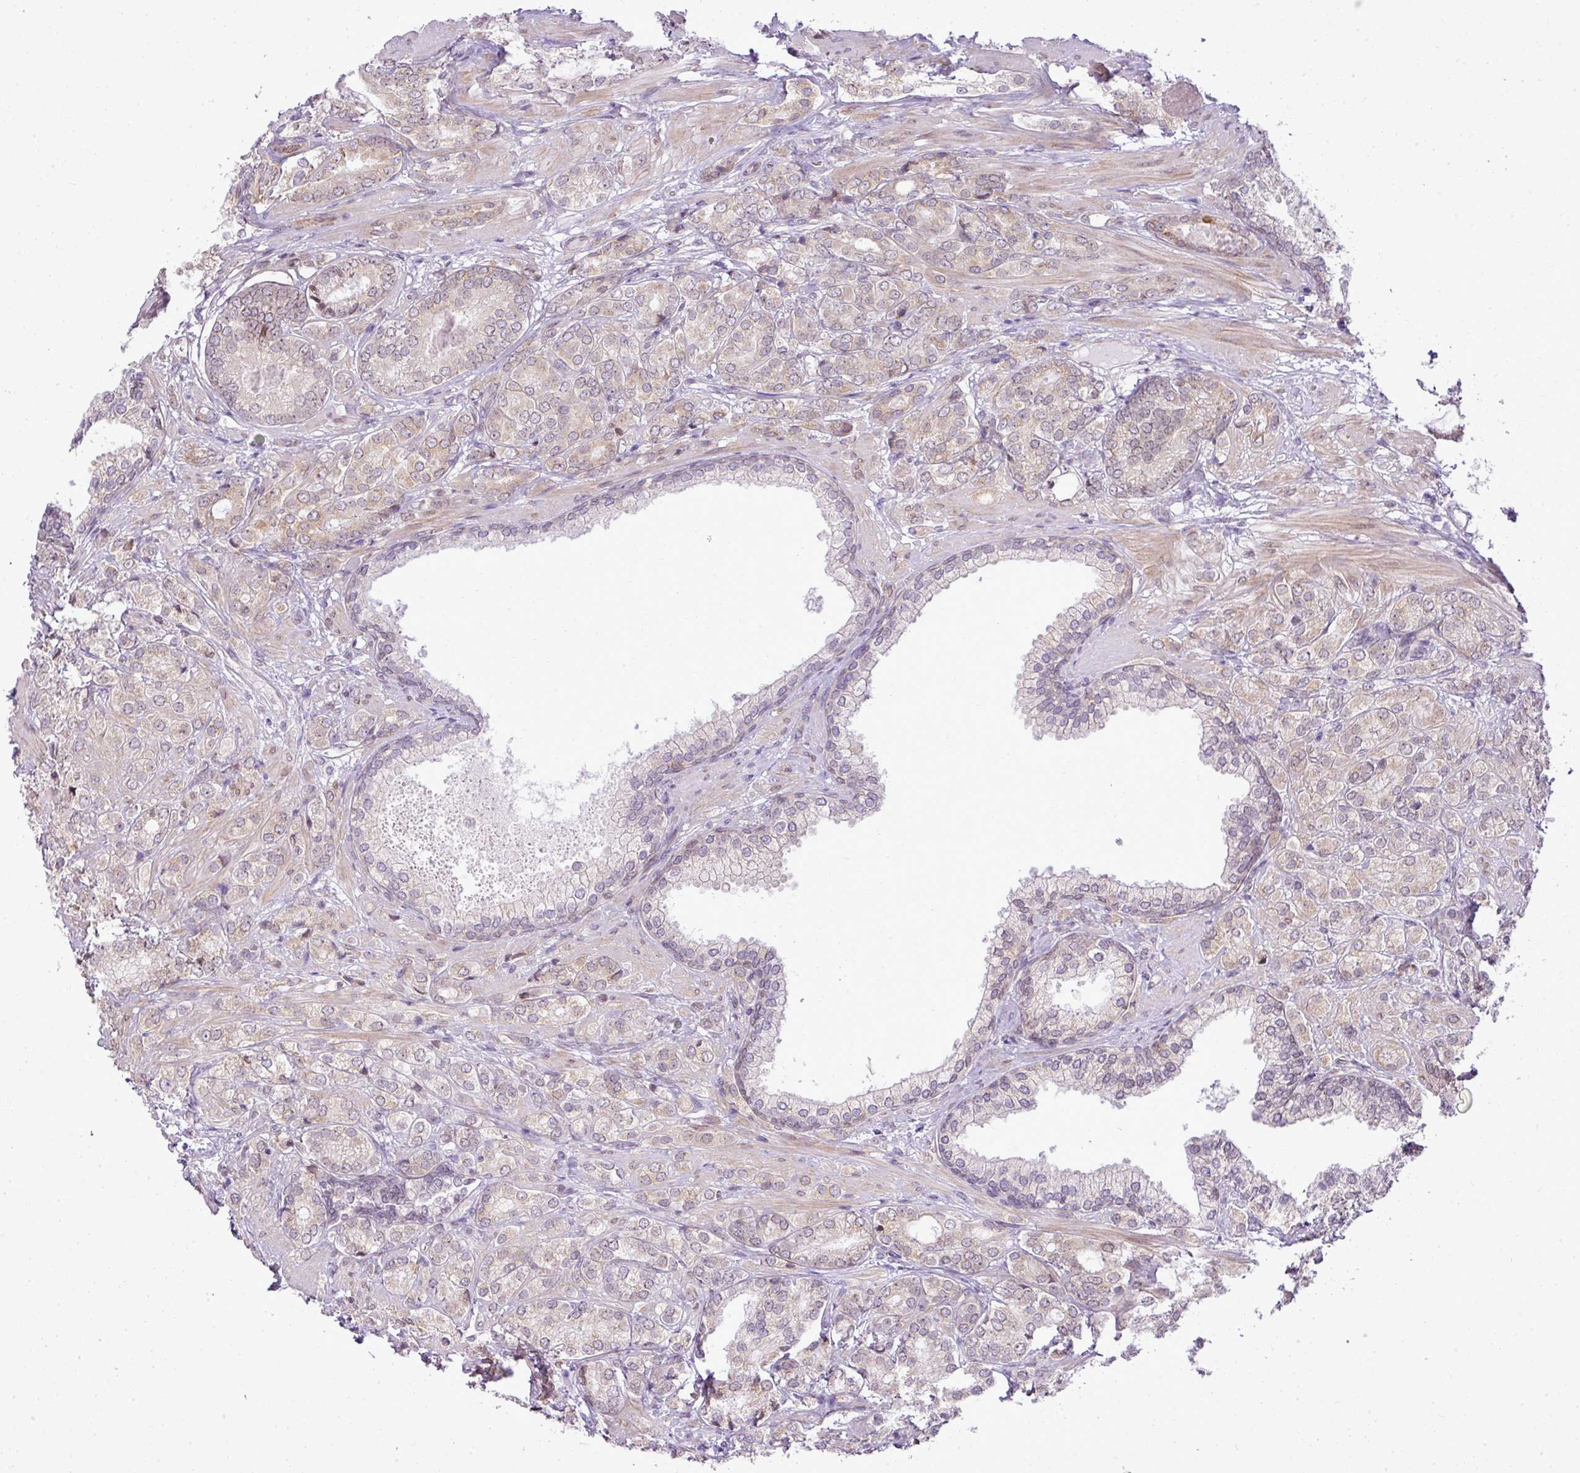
{"staining": {"intensity": "weak", "quantity": "<25%", "location": "cytoplasmic/membranous"}, "tissue": "prostate cancer", "cell_type": "Tumor cells", "image_type": "cancer", "snomed": [{"axis": "morphology", "description": "Adenocarcinoma, High grade"}, {"axis": "topography", "description": "Prostate"}], "caption": "Immunohistochemical staining of human prostate cancer reveals no significant staining in tumor cells.", "gene": "COX18", "patient": {"sex": "male", "age": 60}}